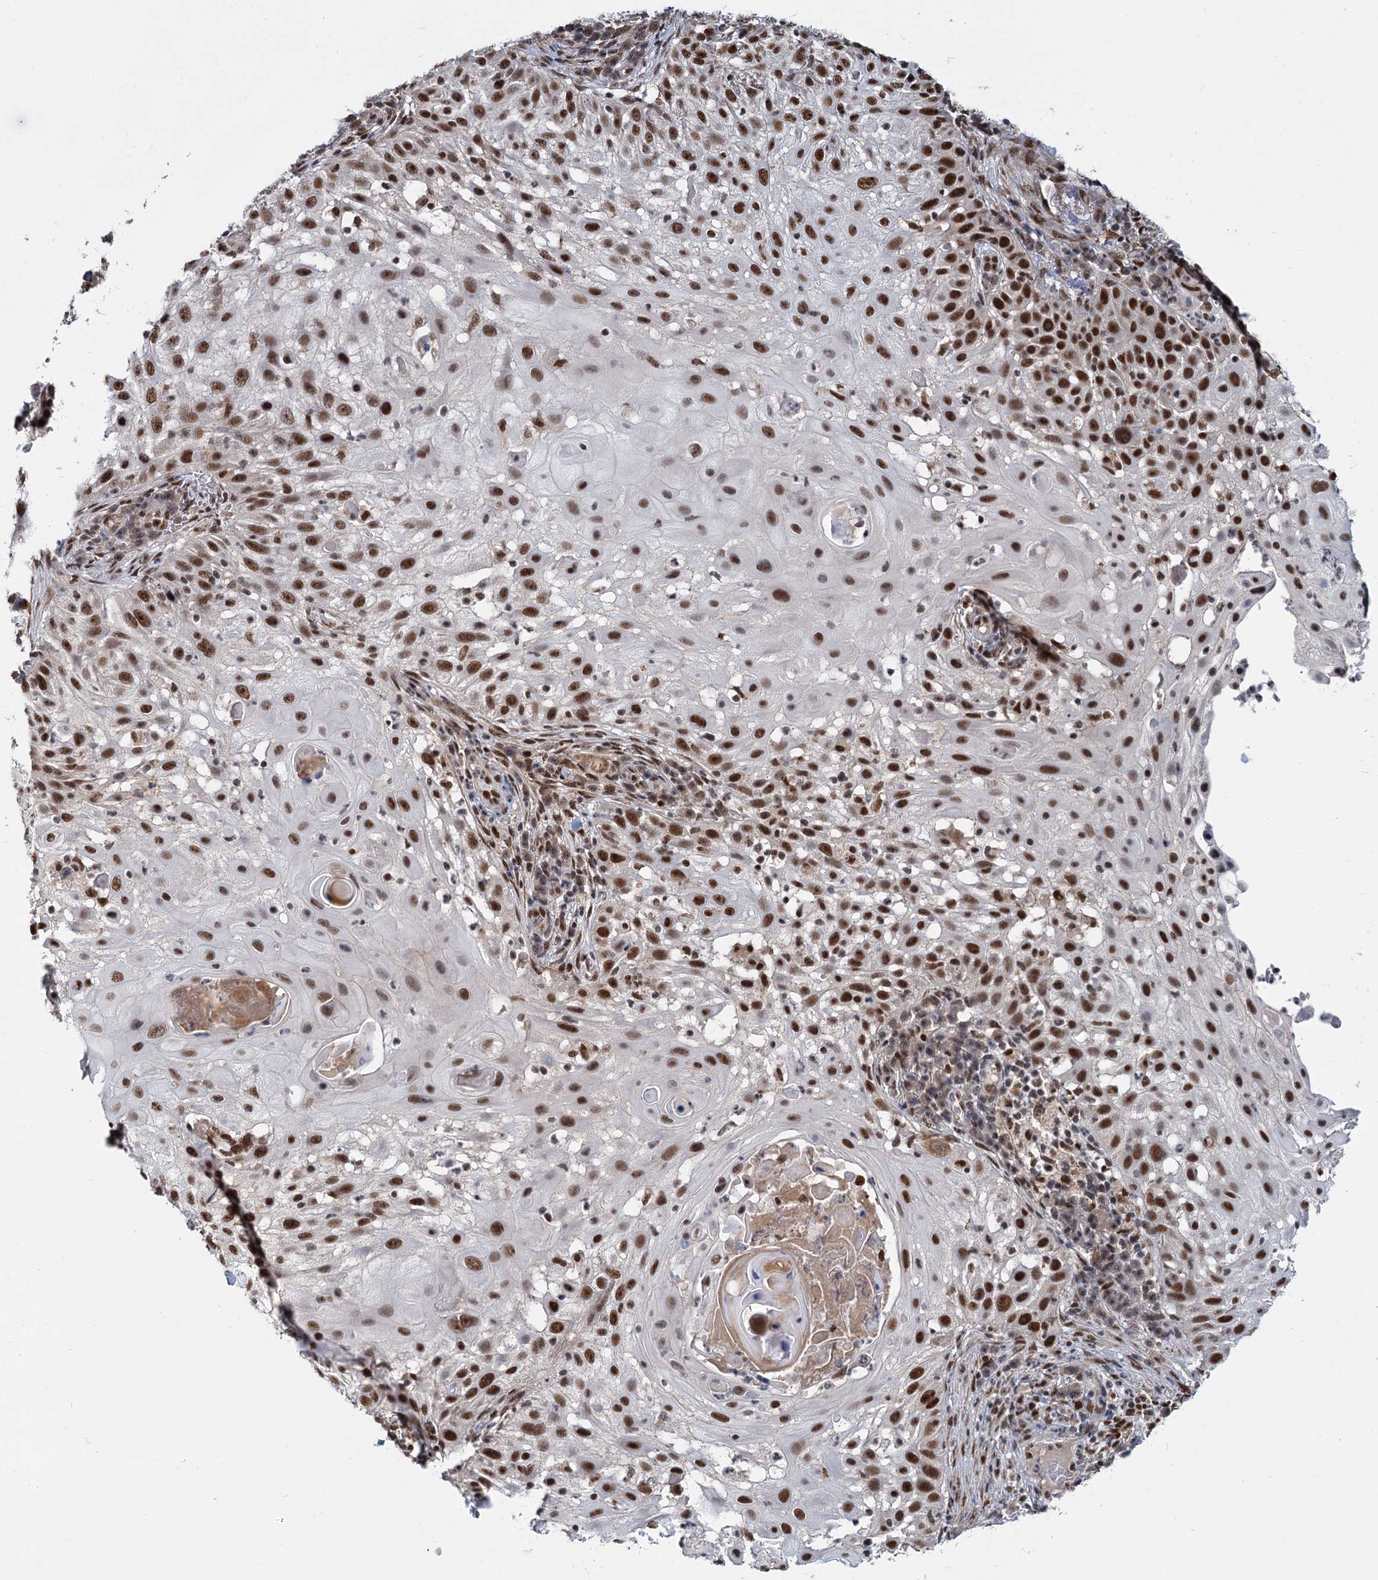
{"staining": {"intensity": "strong", "quantity": "25%-75%", "location": "nuclear"}, "tissue": "skin cancer", "cell_type": "Tumor cells", "image_type": "cancer", "snomed": [{"axis": "morphology", "description": "Squamous cell carcinoma, NOS"}, {"axis": "topography", "description": "Skin"}], "caption": "Human skin squamous cell carcinoma stained for a protein (brown) reveals strong nuclear positive positivity in about 25%-75% of tumor cells.", "gene": "WBP4", "patient": {"sex": "female", "age": 44}}